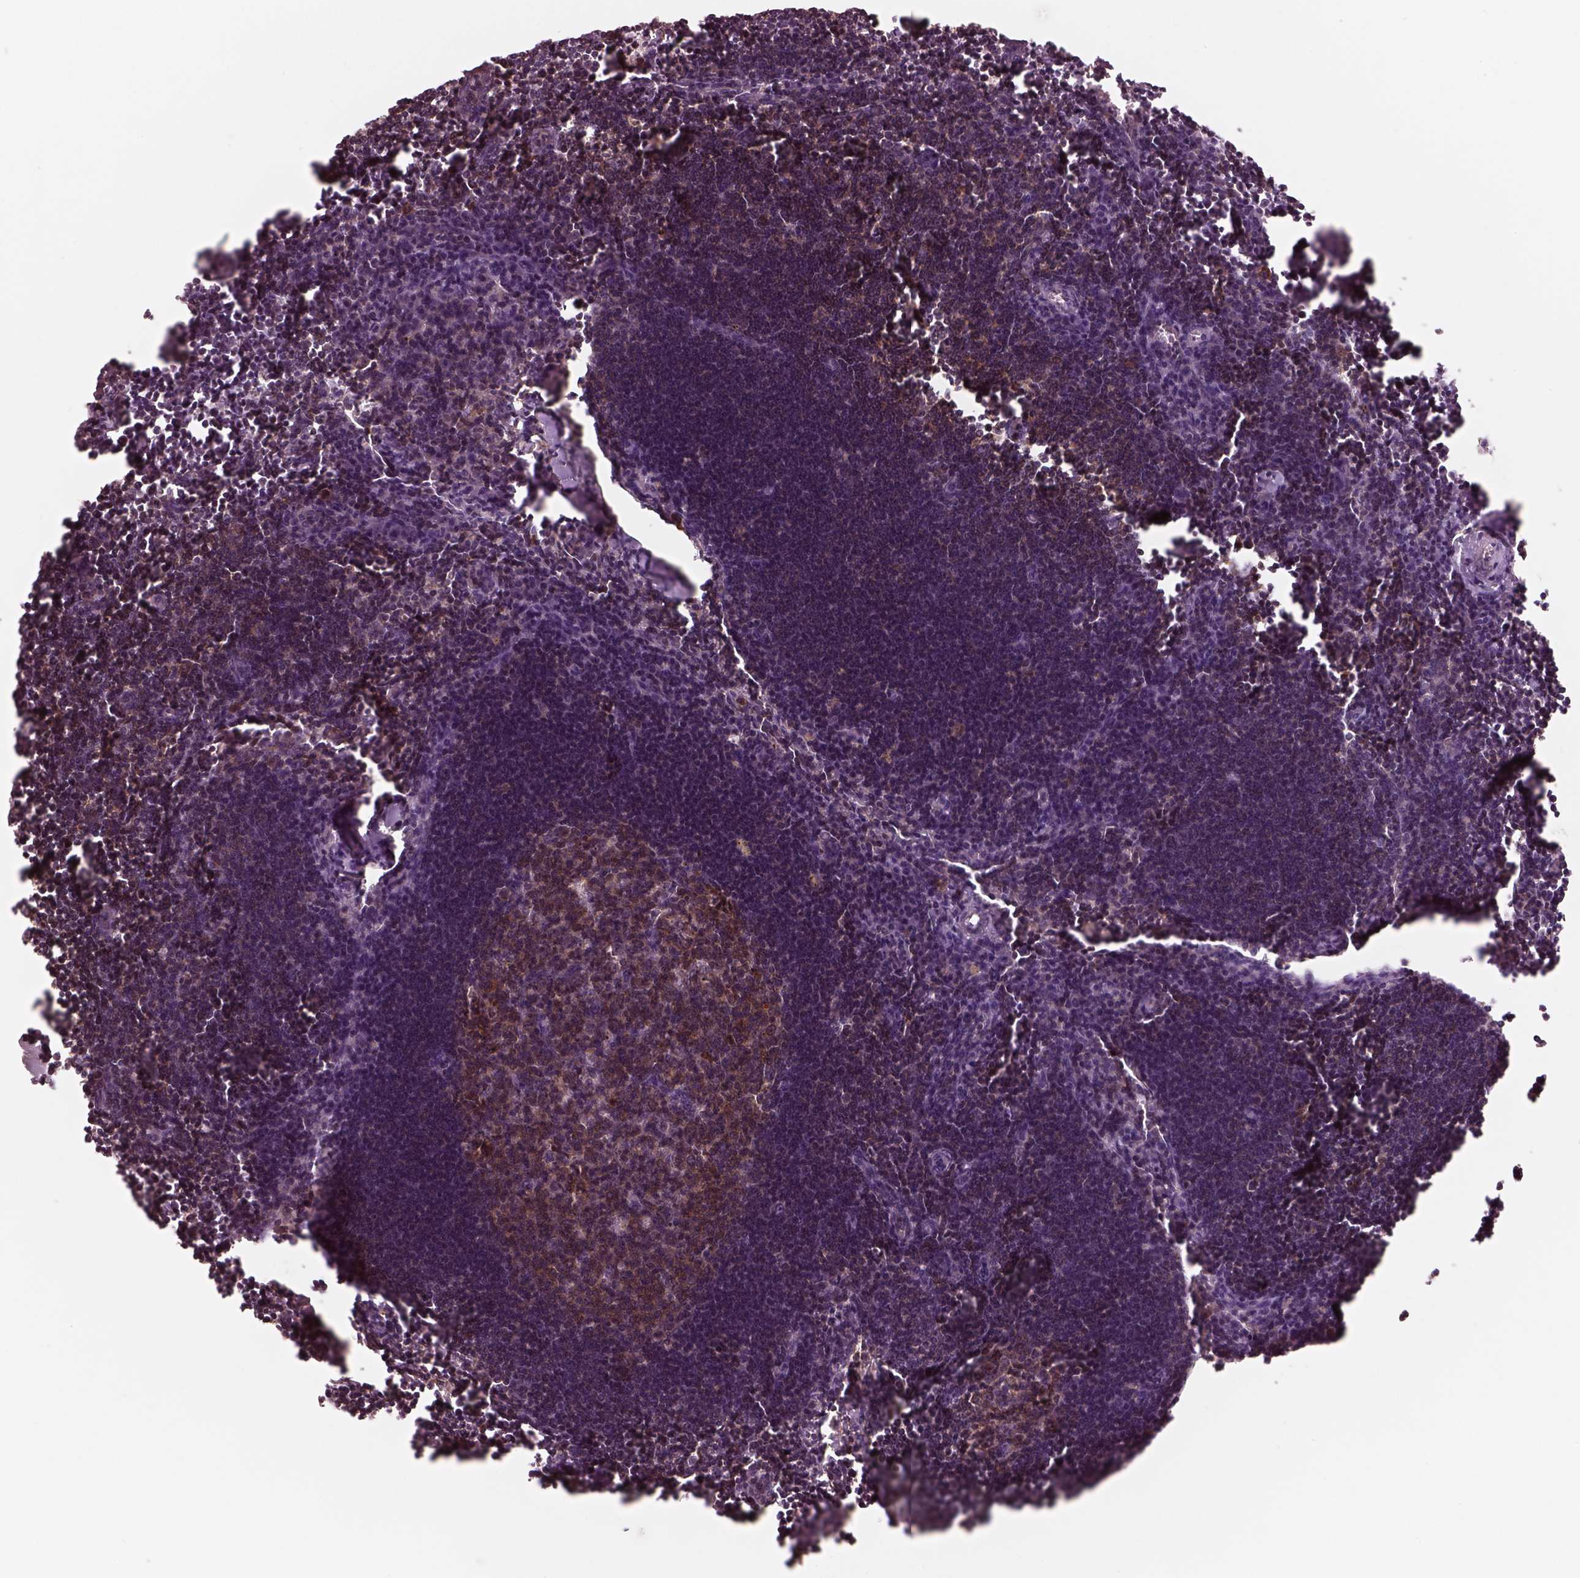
{"staining": {"intensity": "moderate", "quantity": ">75%", "location": "cytoplasmic/membranous"}, "tissue": "lymph node", "cell_type": "Germinal center cells", "image_type": "normal", "snomed": [{"axis": "morphology", "description": "Normal tissue, NOS"}, {"axis": "topography", "description": "Lymph node"}], "caption": "This image shows immunohistochemistry staining of normal lymph node, with medium moderate cytoplasmic/membranous positivity in about >75% of germinal center cells.", "gene": "FAM107B", "patient": {"sex": "male", "age": 55}}